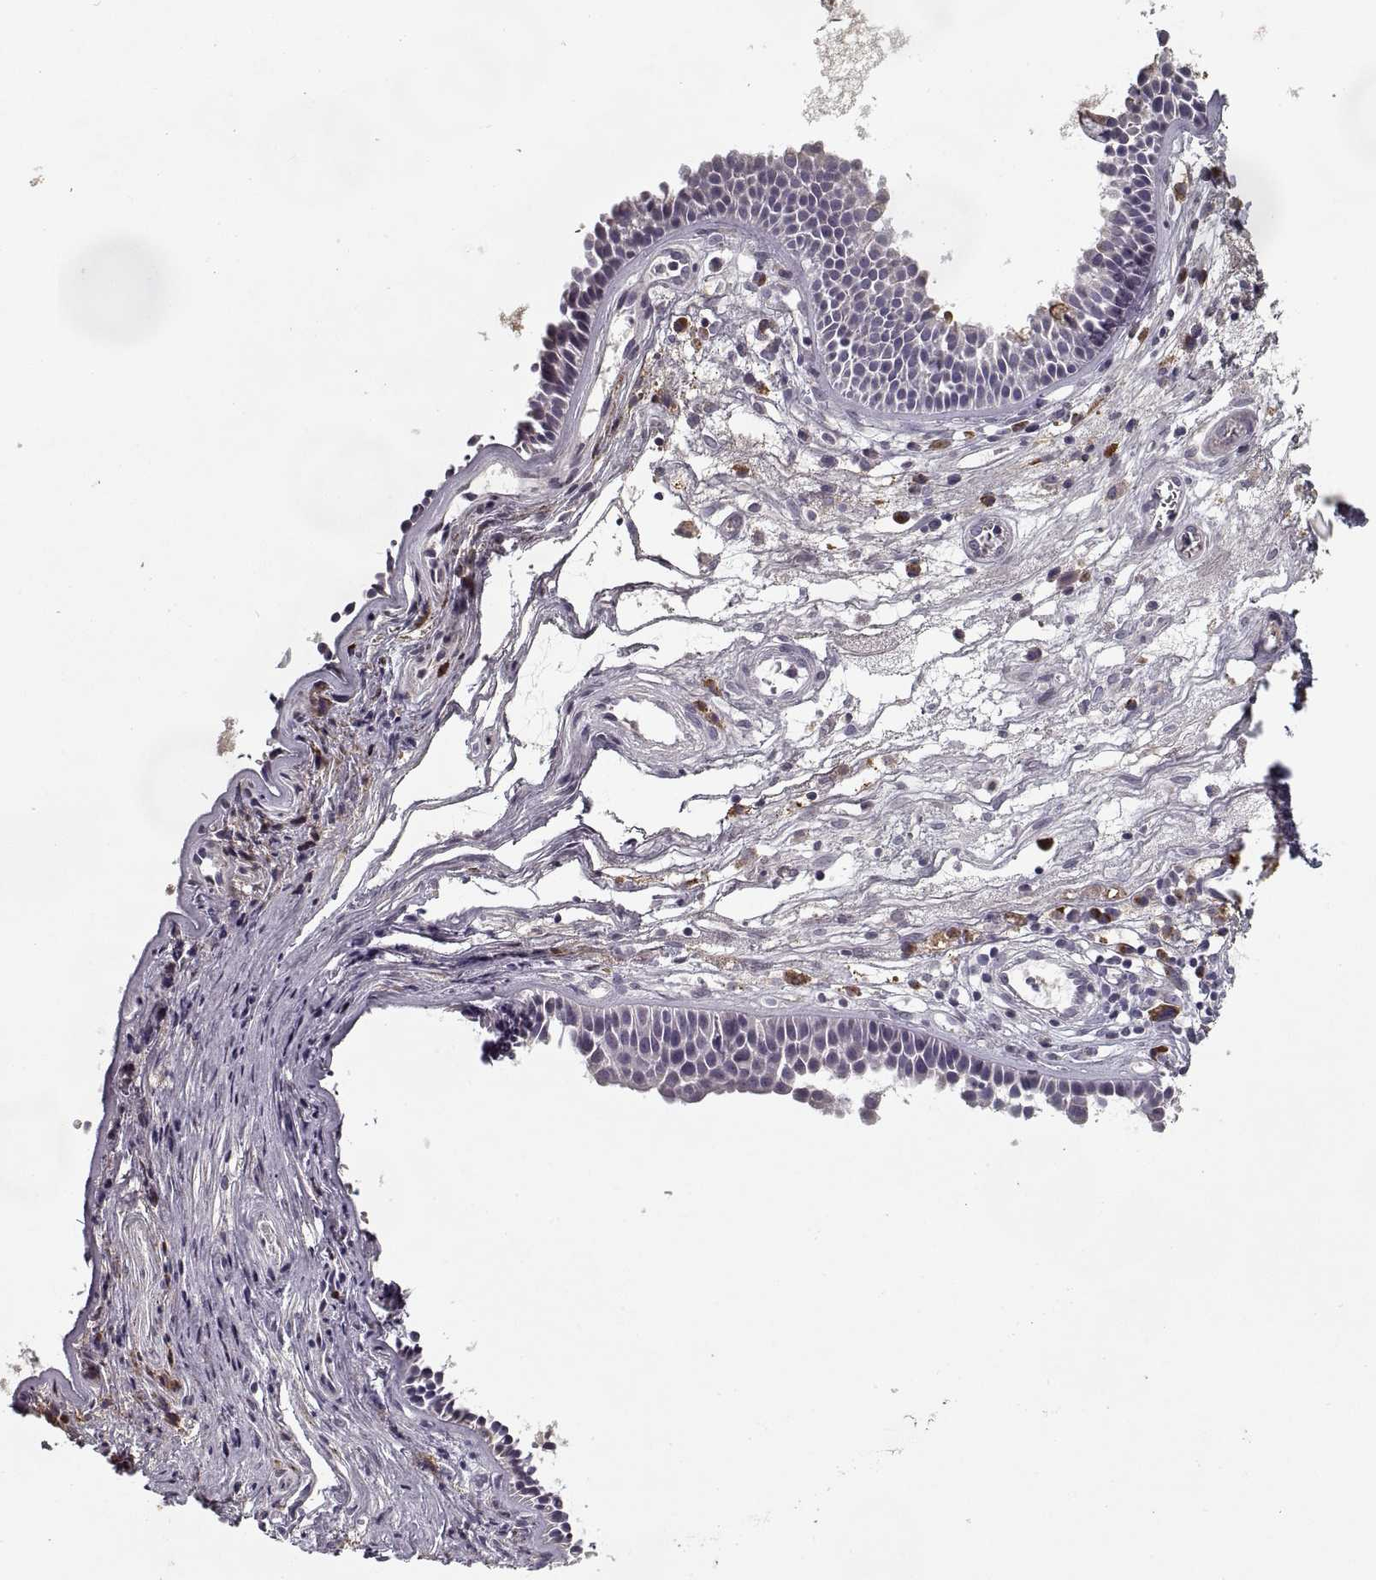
{"staining": {"intensity": "negative", "quantity": "none", "location": "none"}, "tissue": "nasopharynx", "cell_type": "Respiratory epithelial cells", "image_type": "normal", "snomed": [{"axis": "morphology", "description": "Normal tissue, NOS"}, {"axis": "topography", "description": "Nasopharynx"}], "caption": "This is an IHC image of unremarkable nasopharynx. There is no positivity in respiratory epithelial cells.", "gene": "GAD2", "patient": {"sex": "male", "age": 31}}